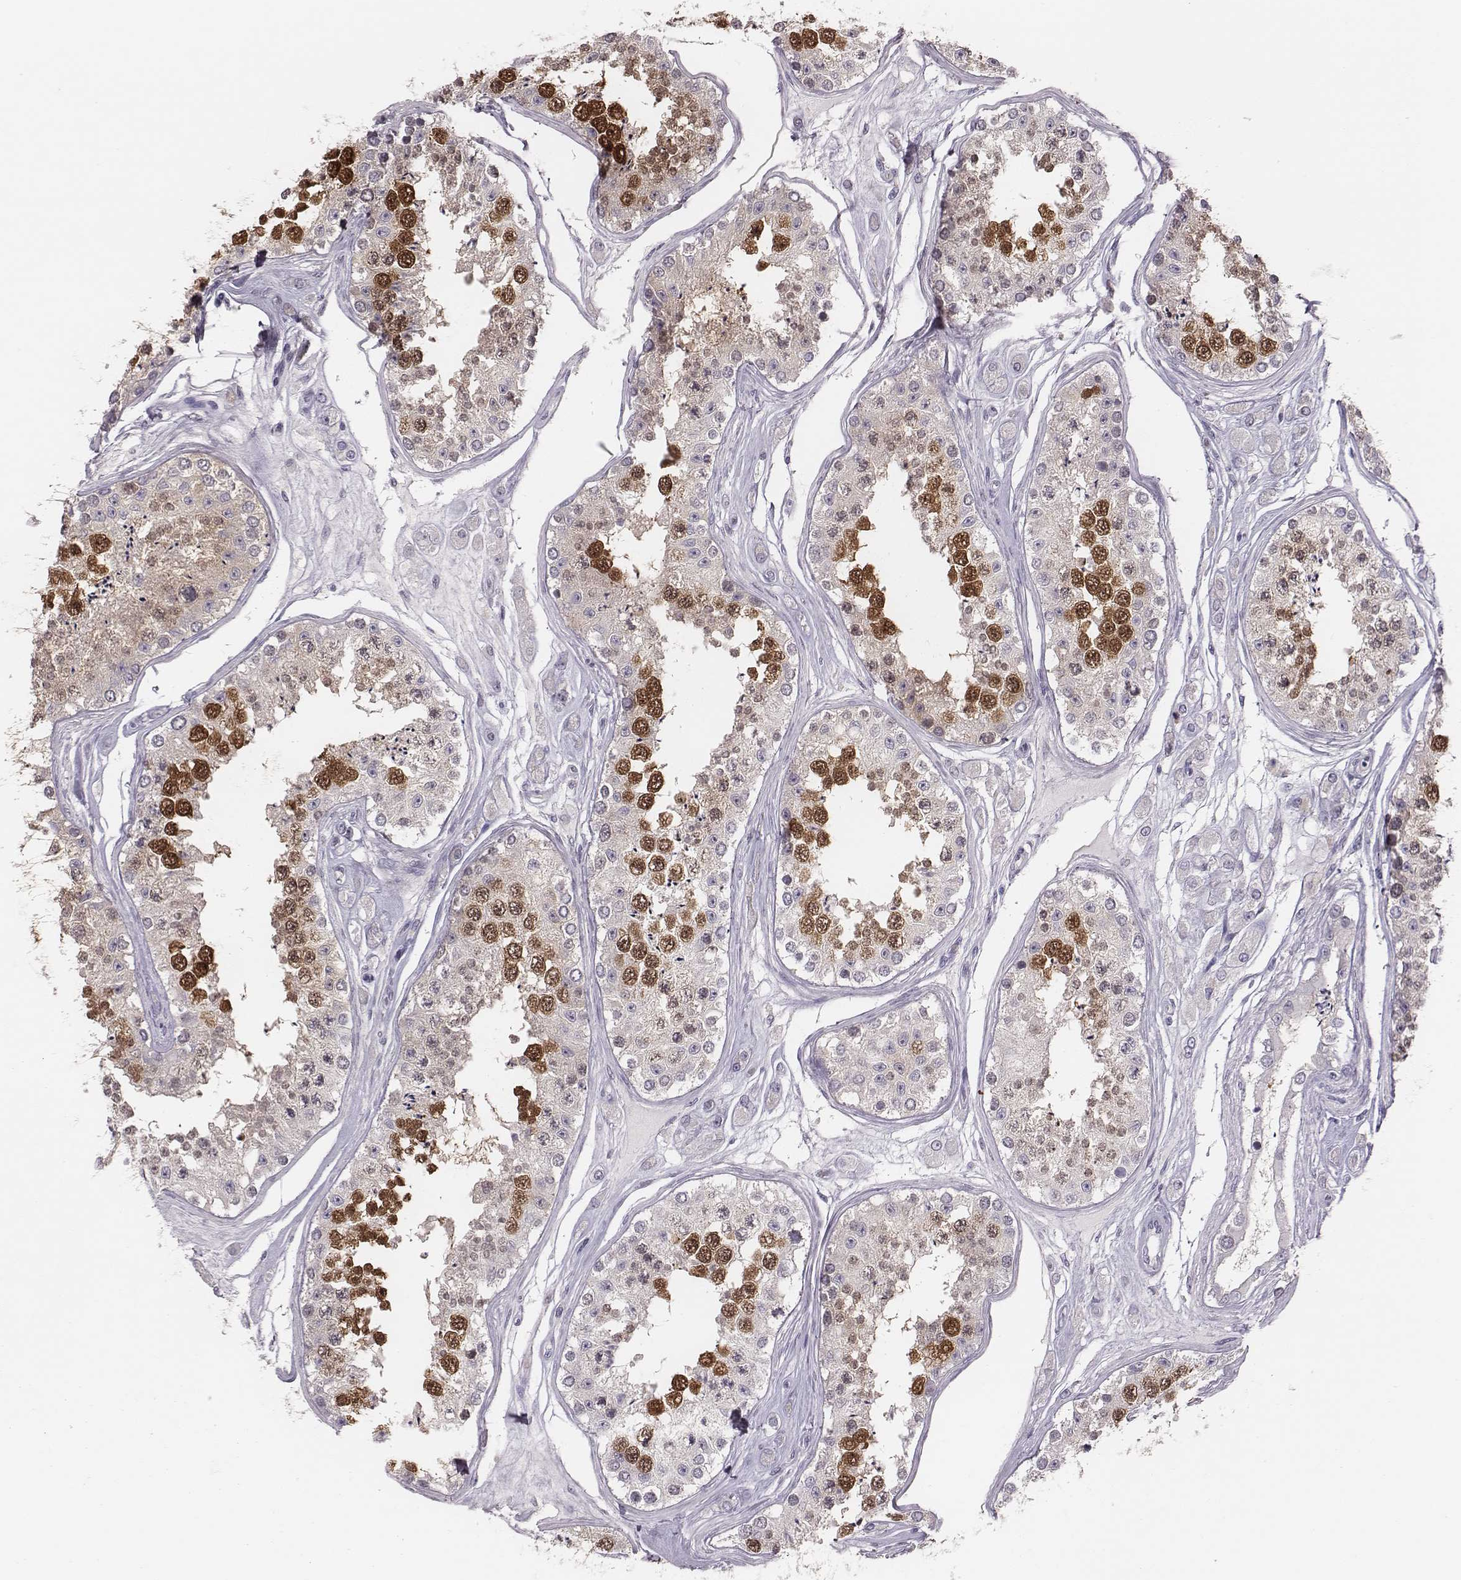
{"staining": {"intensity": "strong", "quantity": ">75%", "location": "cytoplasmic/membranous,nuclear"}, "tissue": "testis", "cell_type": "Cells in seminiferous ducts", "image_type": "normal", "snomed": [{"axis": "morphology", "description": "Normal tissue, NOS"}, {"axis": "topography", "description": "Testis"}], "caption": "A brown stain shows strong cytoplasmic/membranous,nuclear expression of a protein in cells in seminiferous ducts of normal testis.", "gene": "PBK", "patient": {"sex": "male", "age": 25}}